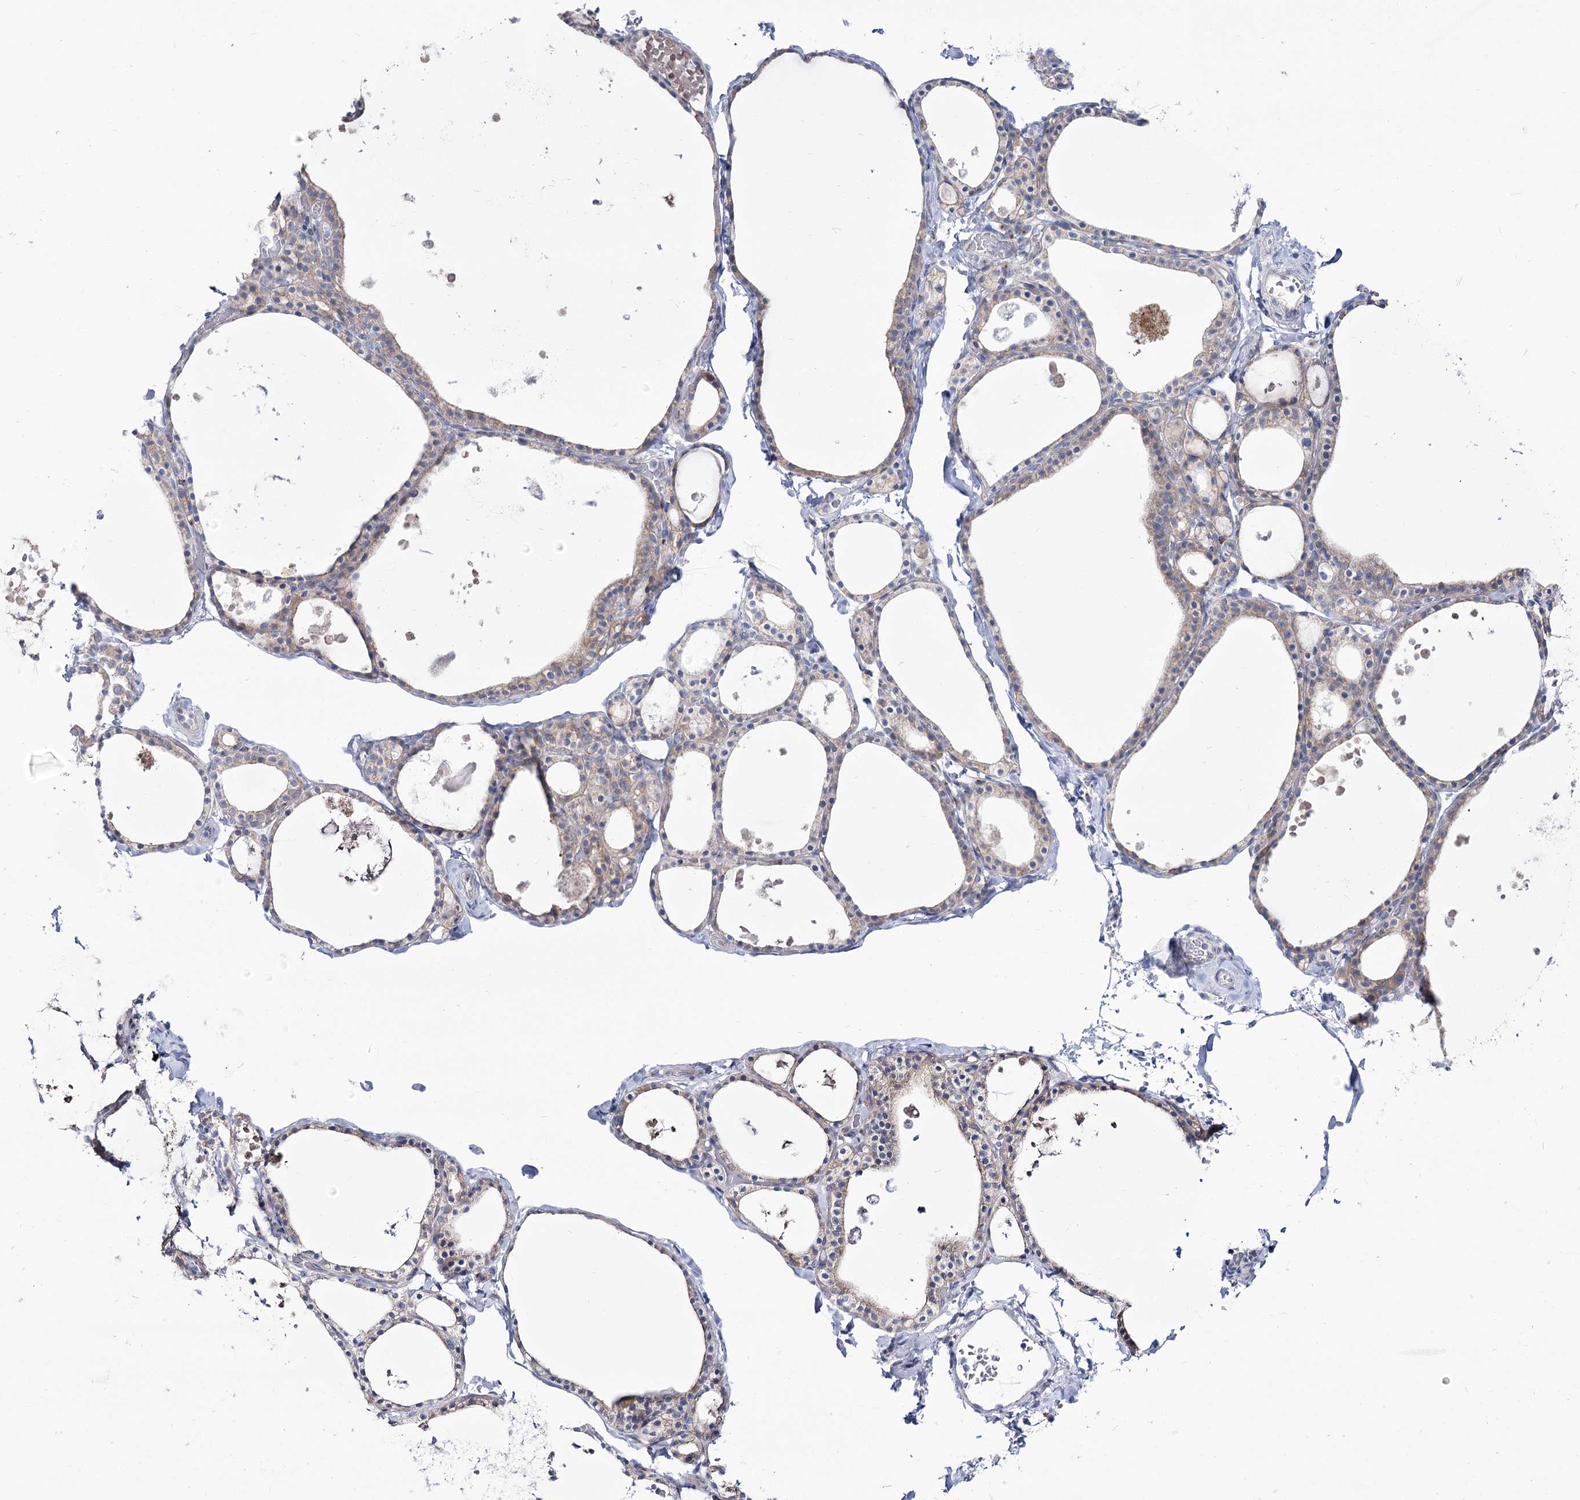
{"staining": {"intensity": "weak", "quantity": "25%-75%", "location": "cytoplasmic/membranous"}, "tissue": "thyroid gland", "cell_type": "Glandular cells", "image_type": "normal", "snomed": [{"axis": "morphology", "description": "Normal tissue, NOS"}, {"axis": "topography", "description": "Thyroid gland"}], "caption": "A low amount of weak cytoplasmic/membranous positivity is appreciated in approximately 25%-75% of glandular cells in unremarkable thyroid gland.", "gene": "SUOX", "patient": {"sex": "male", "age": 56}}